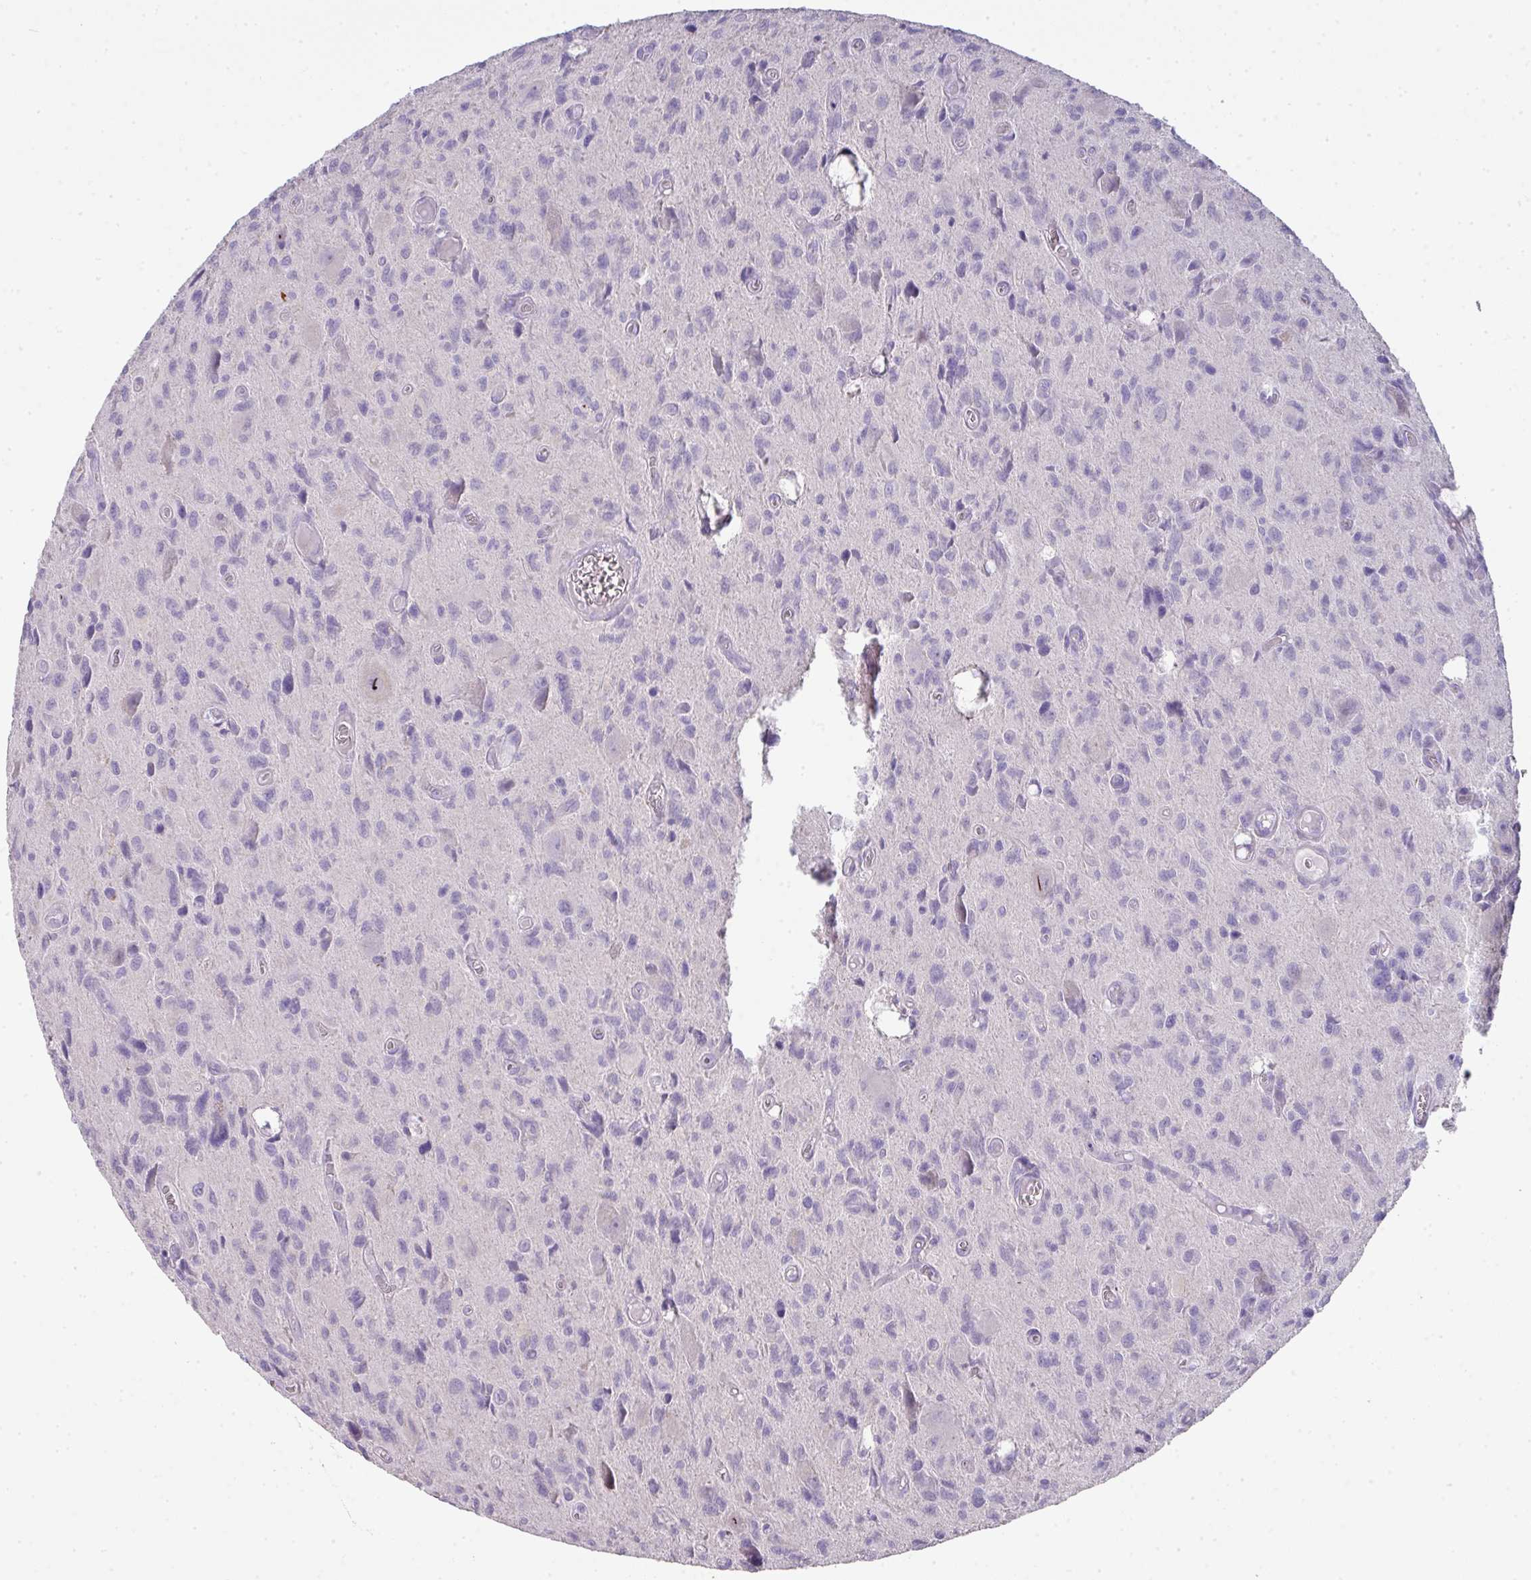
{"staining": {"intensity": "negative", "quantity": "none", "location": "none"}, "tissue": "glioma", "cell_type": "Tumor cells", "image_type": "cancer", "snomed": [{"axis": "morphology", "description": "Glioma, malignant, High grade"}, {"axis": "topography", "description": "Brain"}], "caption": "Tumor cells show no significant protein positivity in malignant high-grade glioma.", "gene": "GLI4", "patient": {"sex": "male", "age": 76}}